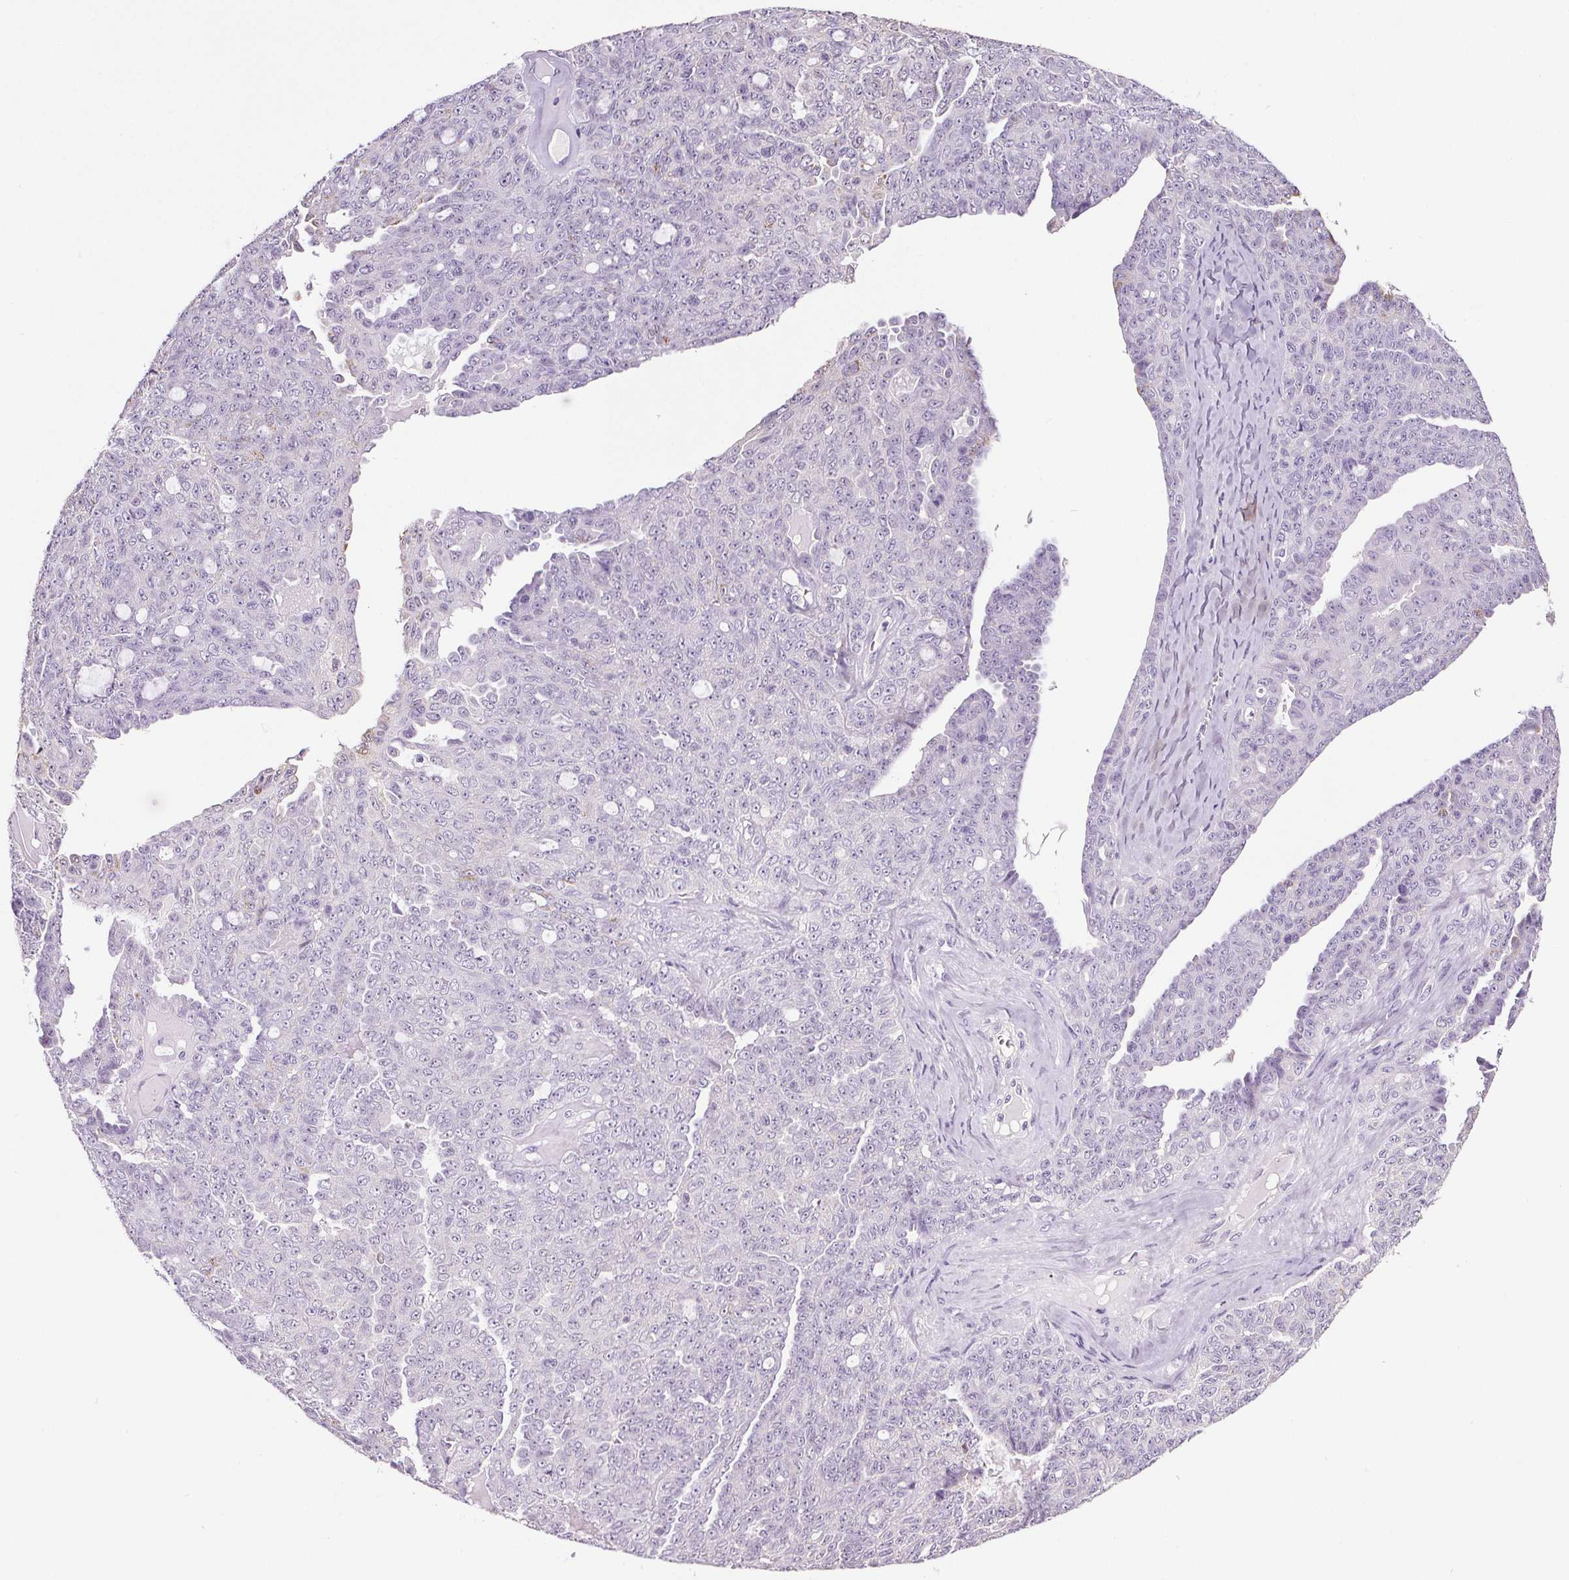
{"staining": {"intensity": "negative", "quantity": "none", "location": "none"}, "tissue": "ovarian cancer", "cell_type": "Tumor cells", "image_type": "cancer", "snomed": [{"axis": "morphology", "description": "Cystadenocarcinoma, serous, NOS"}, {"axis": "topography", "description": "Ovary"}], "caption": "The histopathology image demonstrates no significant staining in tumor cells of serous cystadenocarcinoma (ovarian).", "gene": "GPIHBP1", "patient": {"sex": "female", "age": 71}}